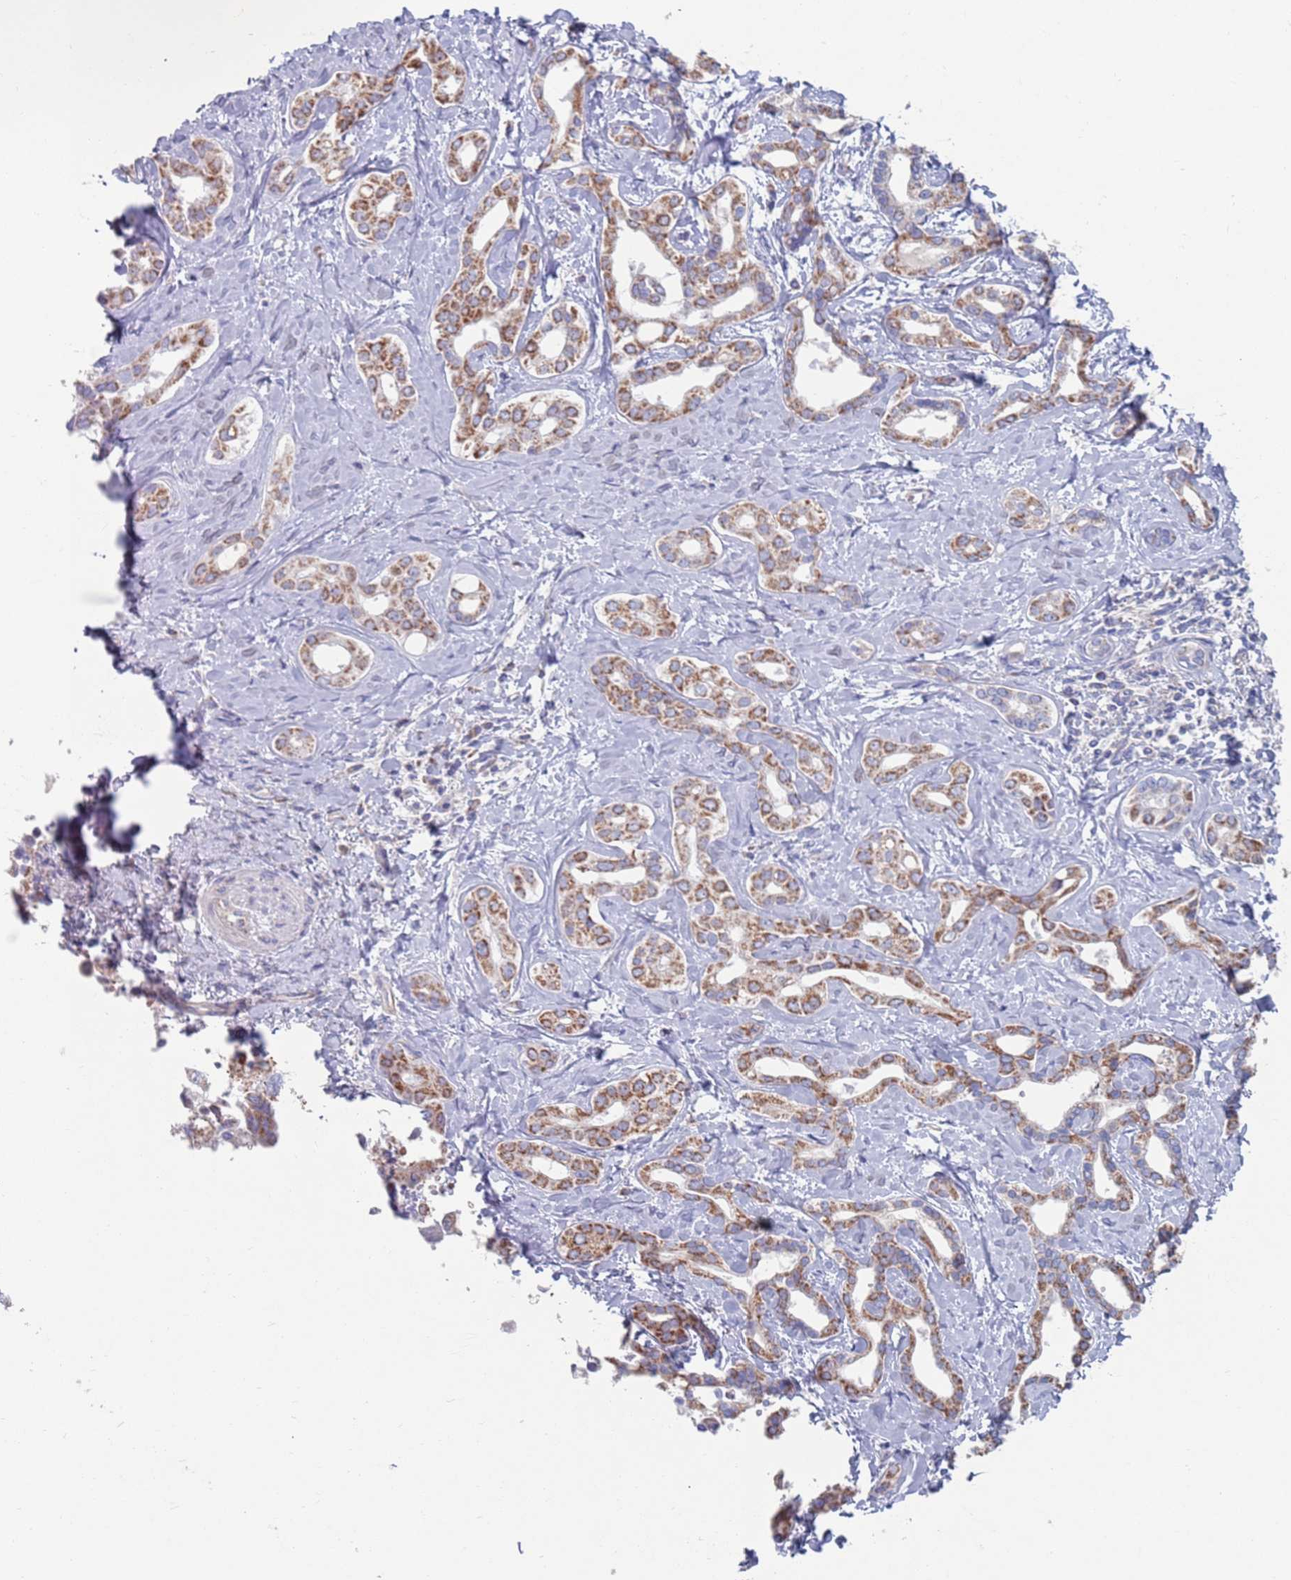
{"staining": {"intensity": "moderate", "quantity": ">75%", "location": "cytoplasmic/membranous"}, "tissue": "liver cancer", "cell_type": "Tumor cells", "image_type": "cancer", "snomed": [{"axis": "morphology", "description": "Cholangiocarcinoma"}, {"axis": "topography", "description": "Liver"}], "caption": "Cholangiocarcinoma (liver) stained for a protein demonstrates moderate cytoplasmic/membranous positivity in tumor cells.", "gene": "MRPL22", "patient": {"sex": "female", "age": 77}}